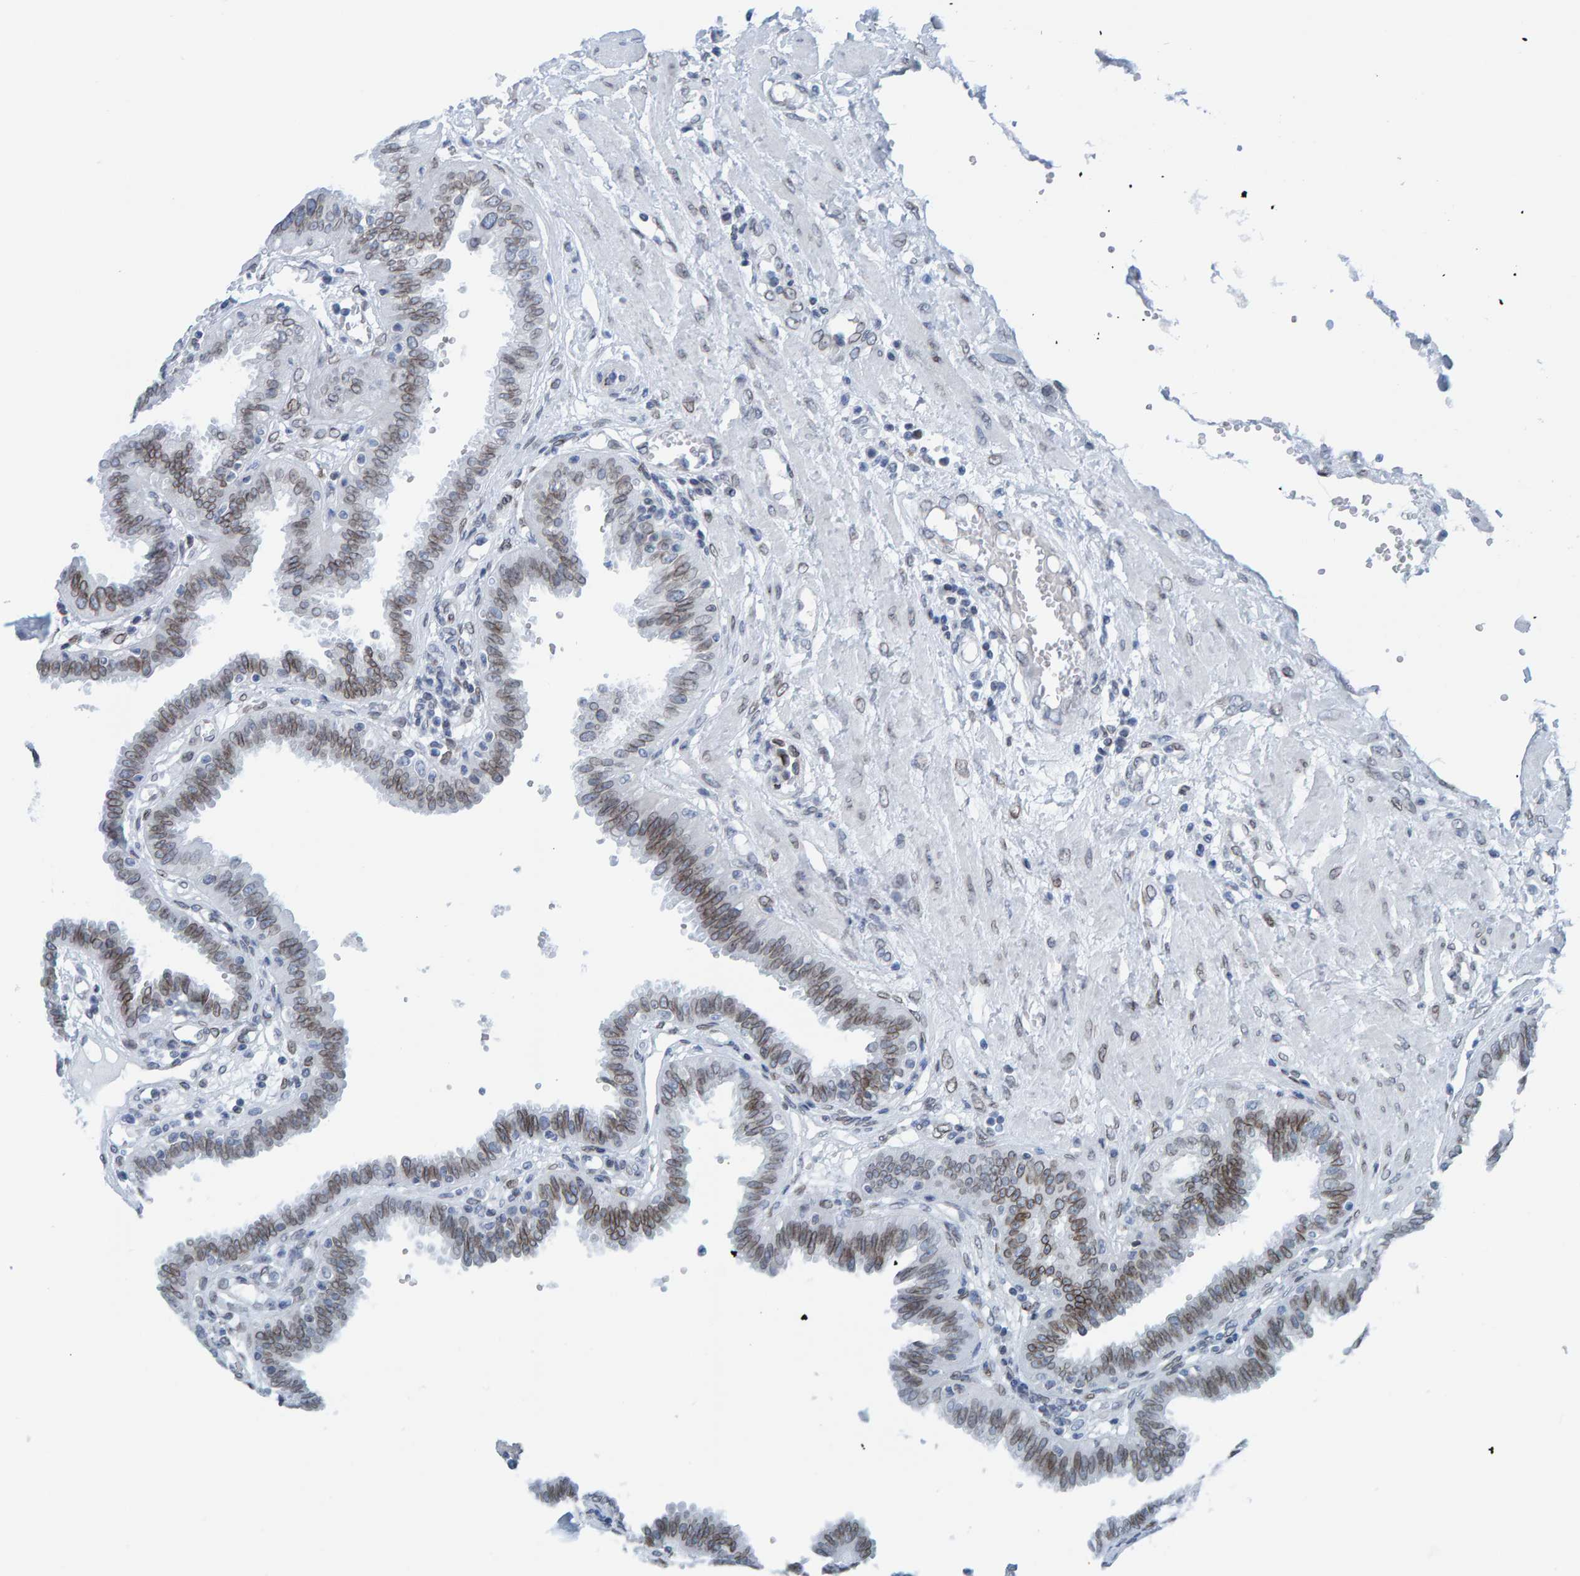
{"staining": {"intensity": "moderate", "quantity": "25%-75%", "location": "cytoplasmic/membranous,nuclear"}, "tissue": "fallopian tube", "cell_type": "Glandular cells", "image_type": "normal", "snomed": [{"axis": "morphology", "description": "Normal tissue, NOS"}, {"axis": "topography", "description": "Fallopian tube"}], "caption": "A photomicrograph showing moderate cytoplasmic/membranous,nuclear positivity in about 25%-75% of glandular cells in normal fallopian tube, as visualized by brown immunohistochemical staining.", "gene": "LMNB2", "patient": {"sex": "female", "age": 32}}